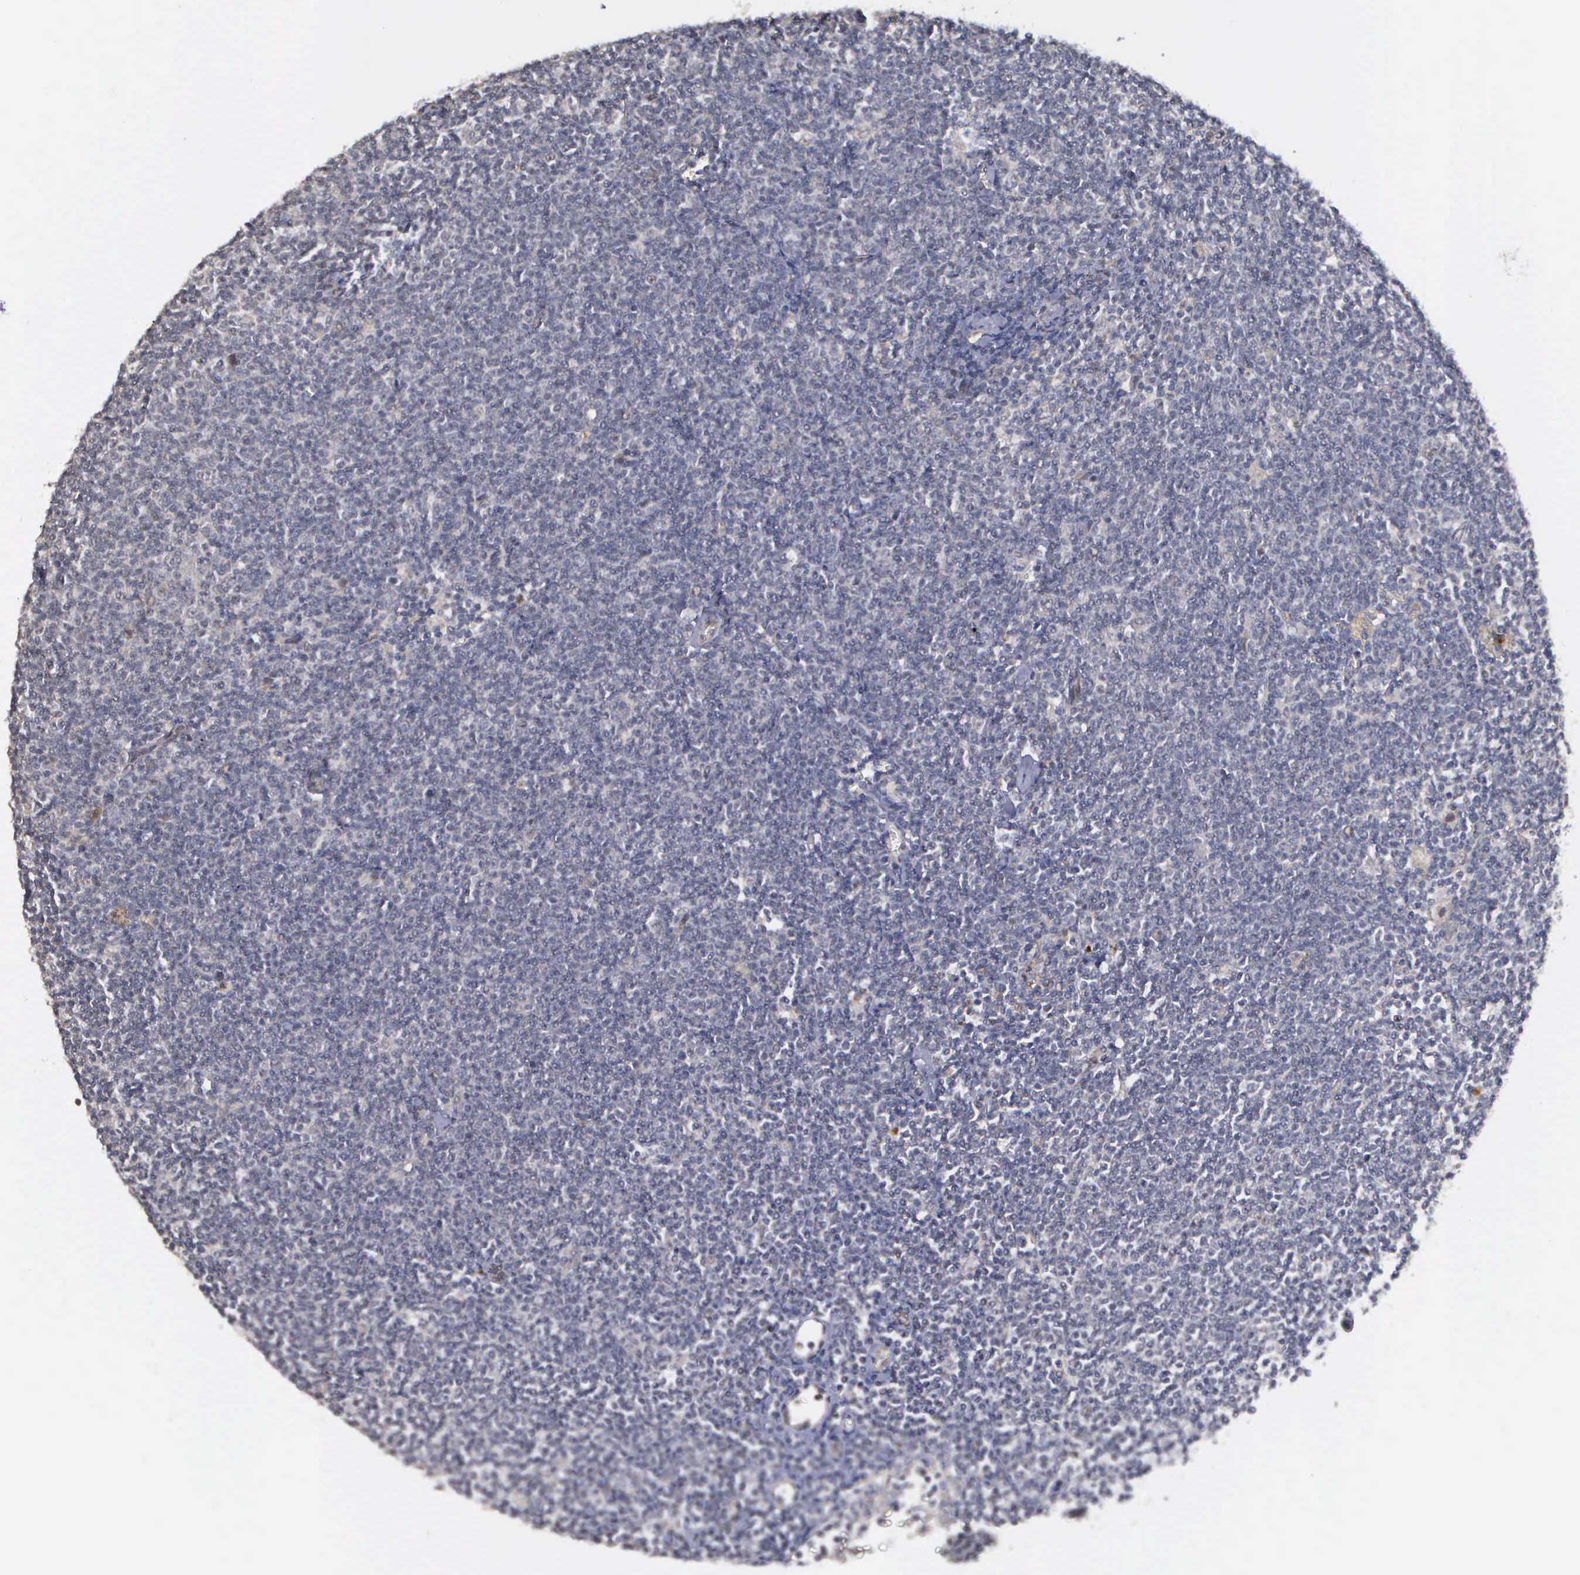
{"staining": {"intensity": "weak", "quantity": "<25%", "location": "cytoplasmic/membranous"}, "tissue": "lymphoma", "cell_type": "Tumor cells", "image_type": "cancer", "snomed": [{"axis": "morphology", "description": "Malignant lymphoma, non-Hodgkin's type, Low grade"}, {"axis": "topography", "description": "Lymph node"}], "caption": "This is a histopathology image of immunohistochemistry staining of low-grade malignant lymphoma, non-Hodgkin's type, which shows no positivity in tumor cells.", "gene": "MAP3K9", "patient": {"sex": "male", "age": 65}}